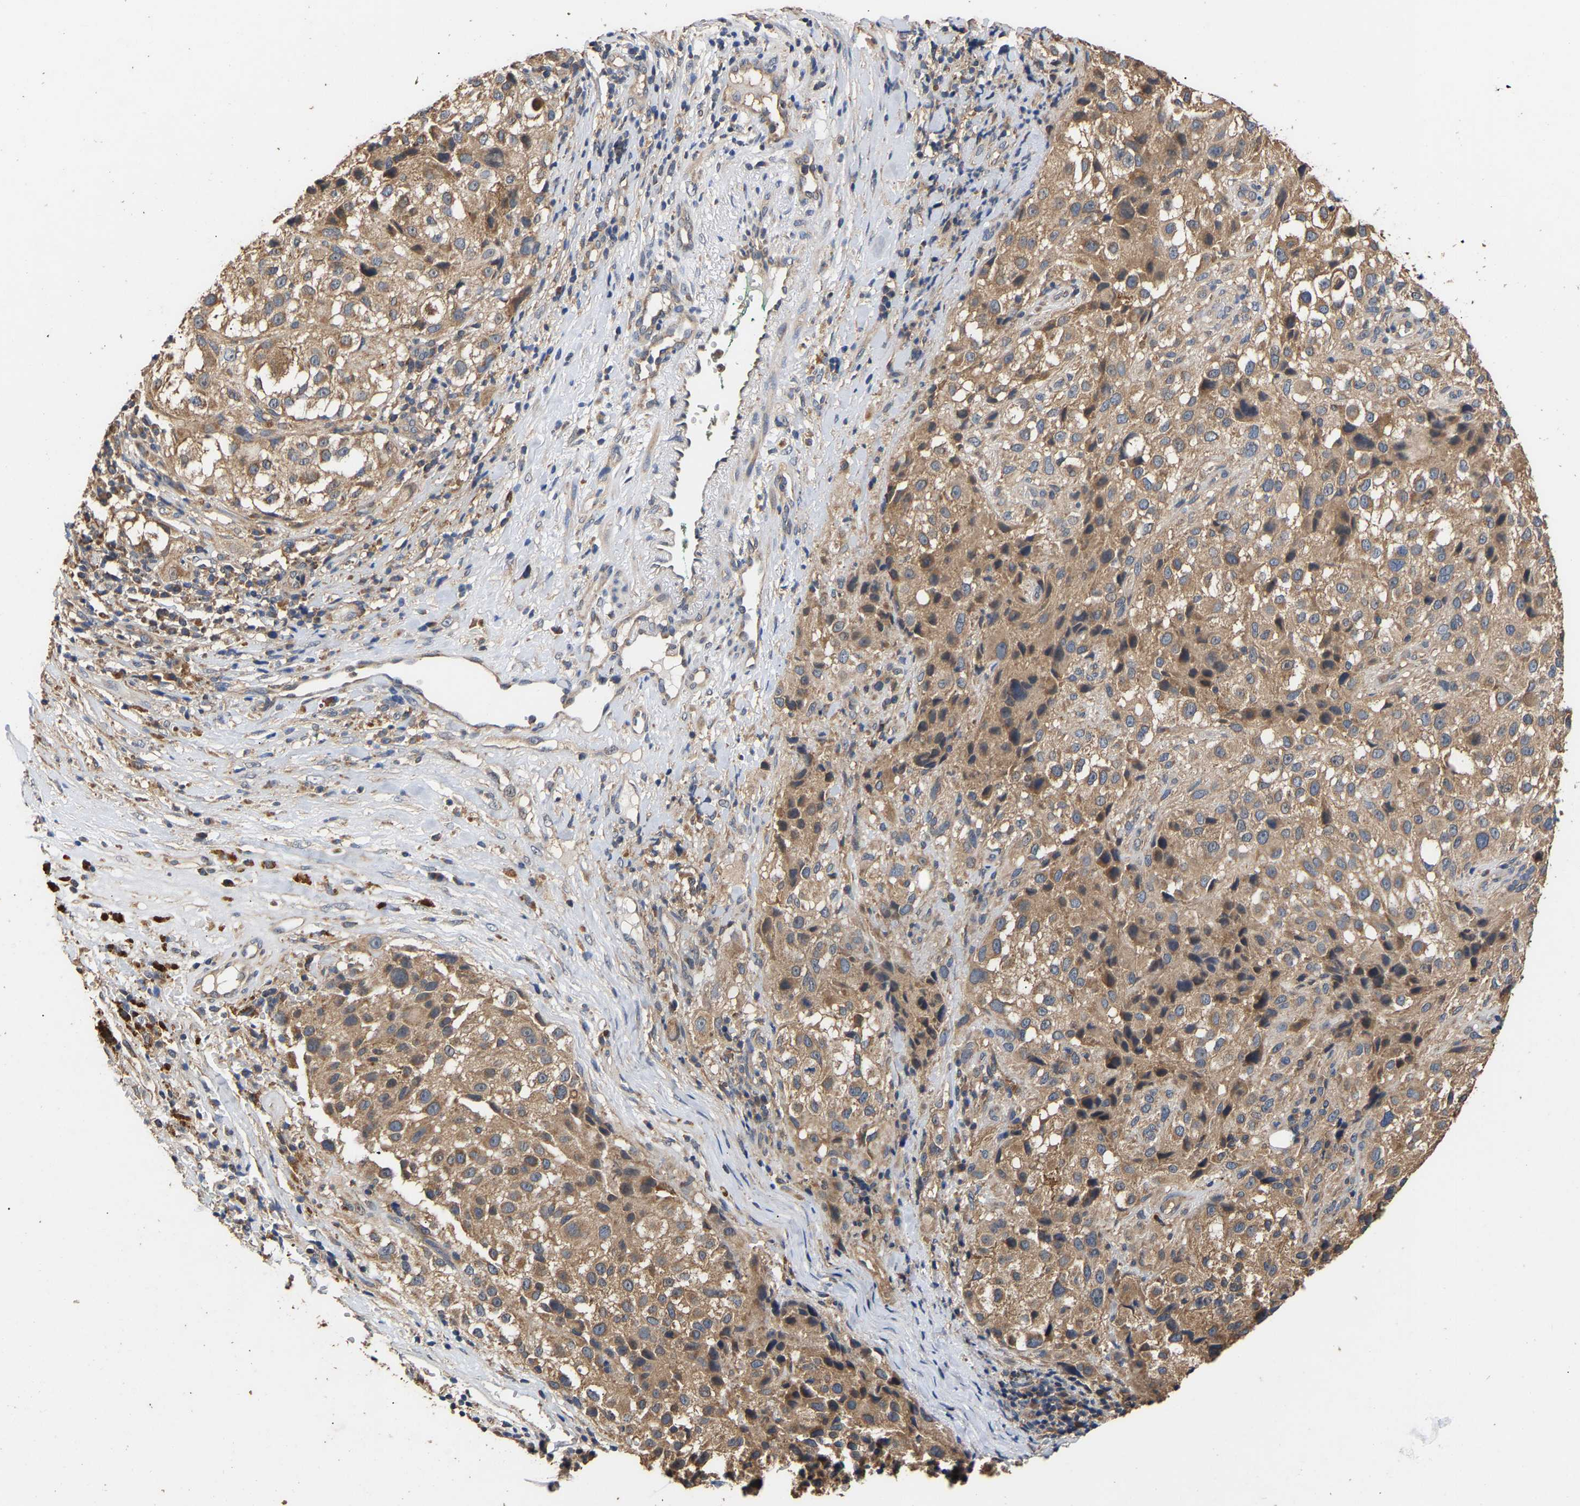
{"staining": {"intensity": "moderate", "quantity": ">75%", "location": "cytoplasmic/membranous"}, "tissue": "melanoma", "cell_type": "Tumor cells", "image_type": "cancer", "snomed": [{"axis": "morphology", "description": "Necrosis, NOS"}, {"axis": "morphology", "description": "Malignant melanoma, NOS"}, {"axis": "topography", "description": "Skin"}], "caption": "High-magnification brightfield microscopy of malignant melanoma stained with DAB (brown) and counterstained with hematoxylin (blue). tumor cells exhibit moderate cytoplasmic/membranous staining is identified in about>75% of cells.", "gene": "ZNF26", "patient": {"sex": "female", "age": 87}}